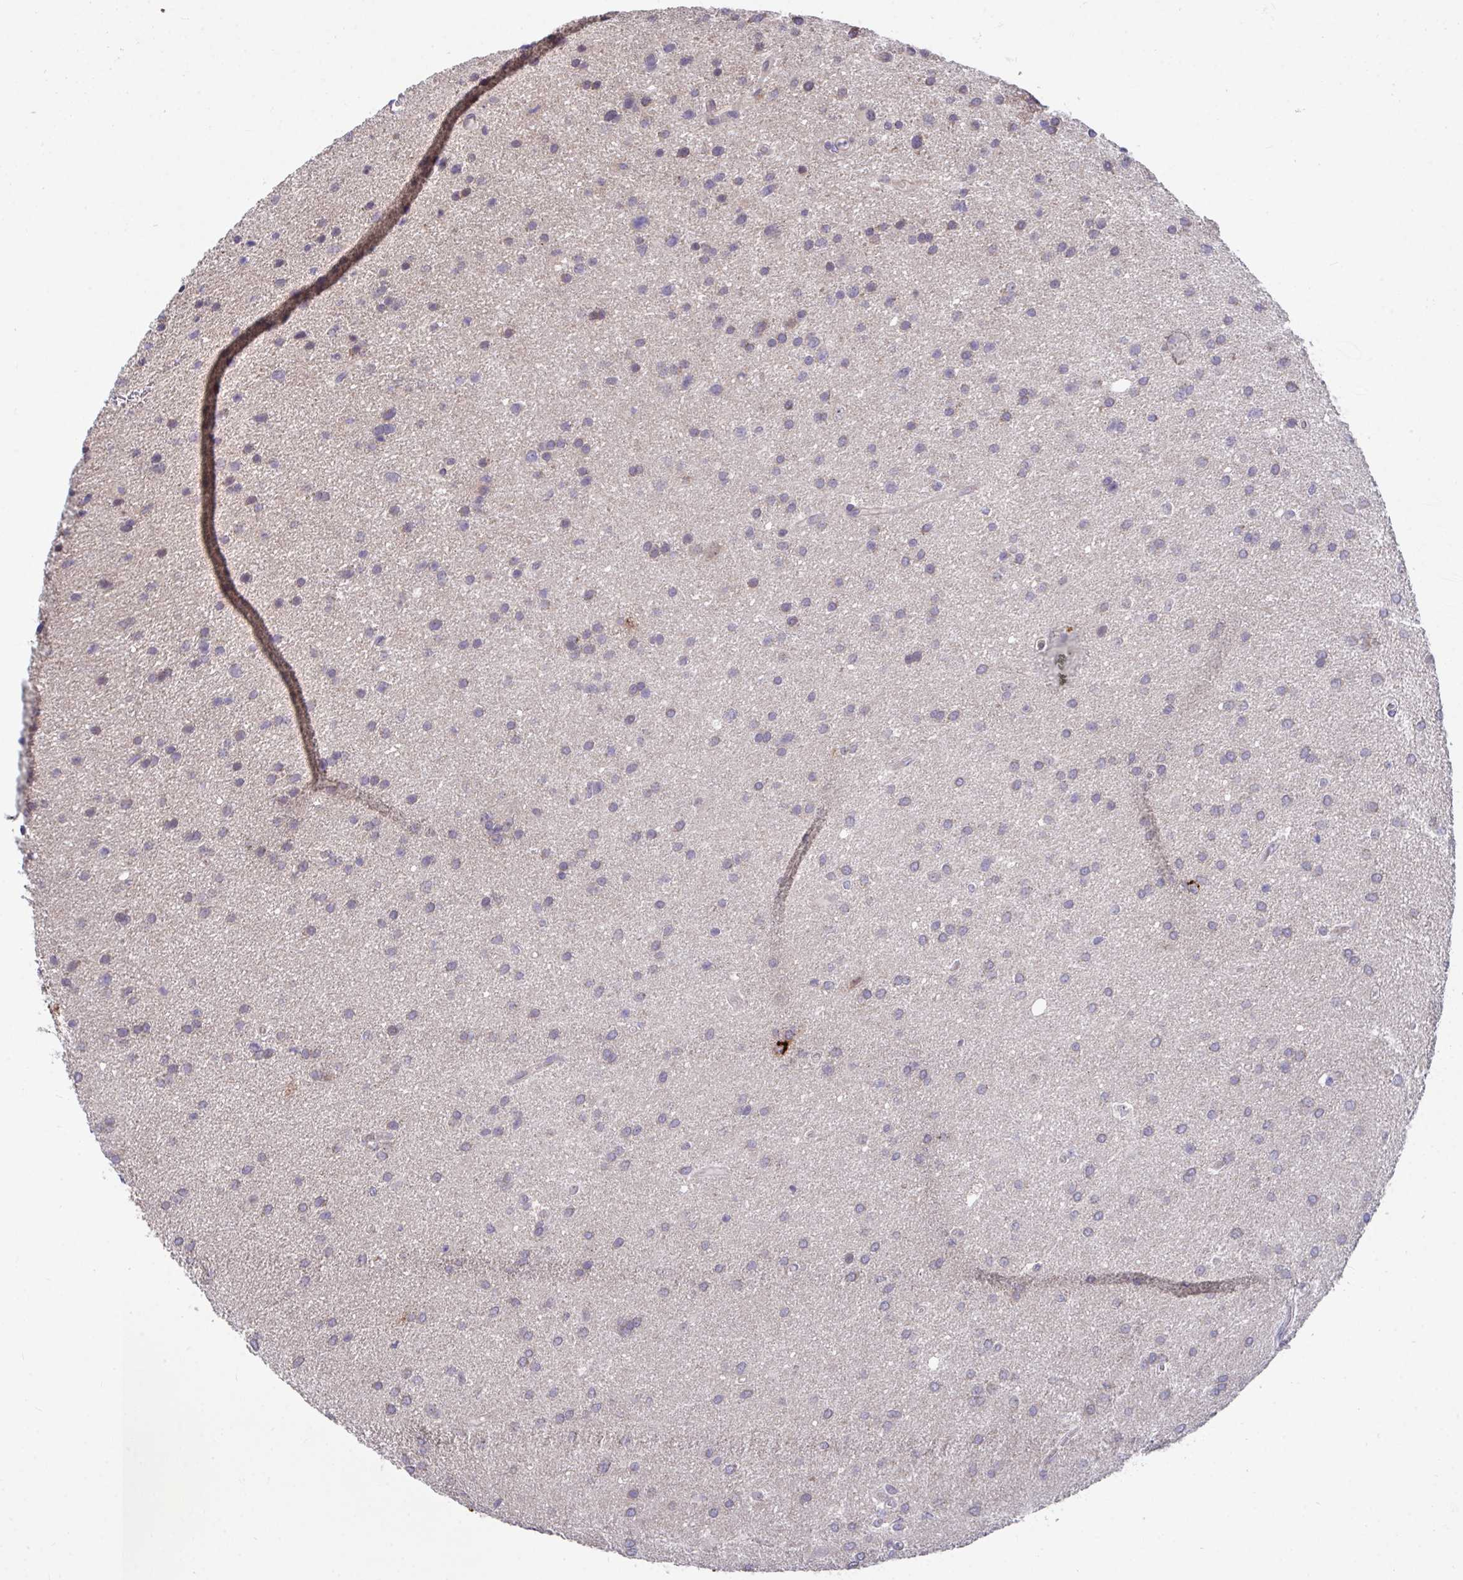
{"staining": {"intensity": "negative", "quantity": "none", "location": "none"}, "tissue": "glioma", "cell_type": "Tumor cells", "image_type": "cancer", "snomed": [{"axis": "morphology", "description": "Glioma, malignant, Low grade"}, {"axis": "topography", "description": "Brain"}], "caption": "Immunohistochemistry of human glioma reveals no expression in tumor cells.", "gene": "SUSD4", "patient": {"sex": "female", "age": 54}}